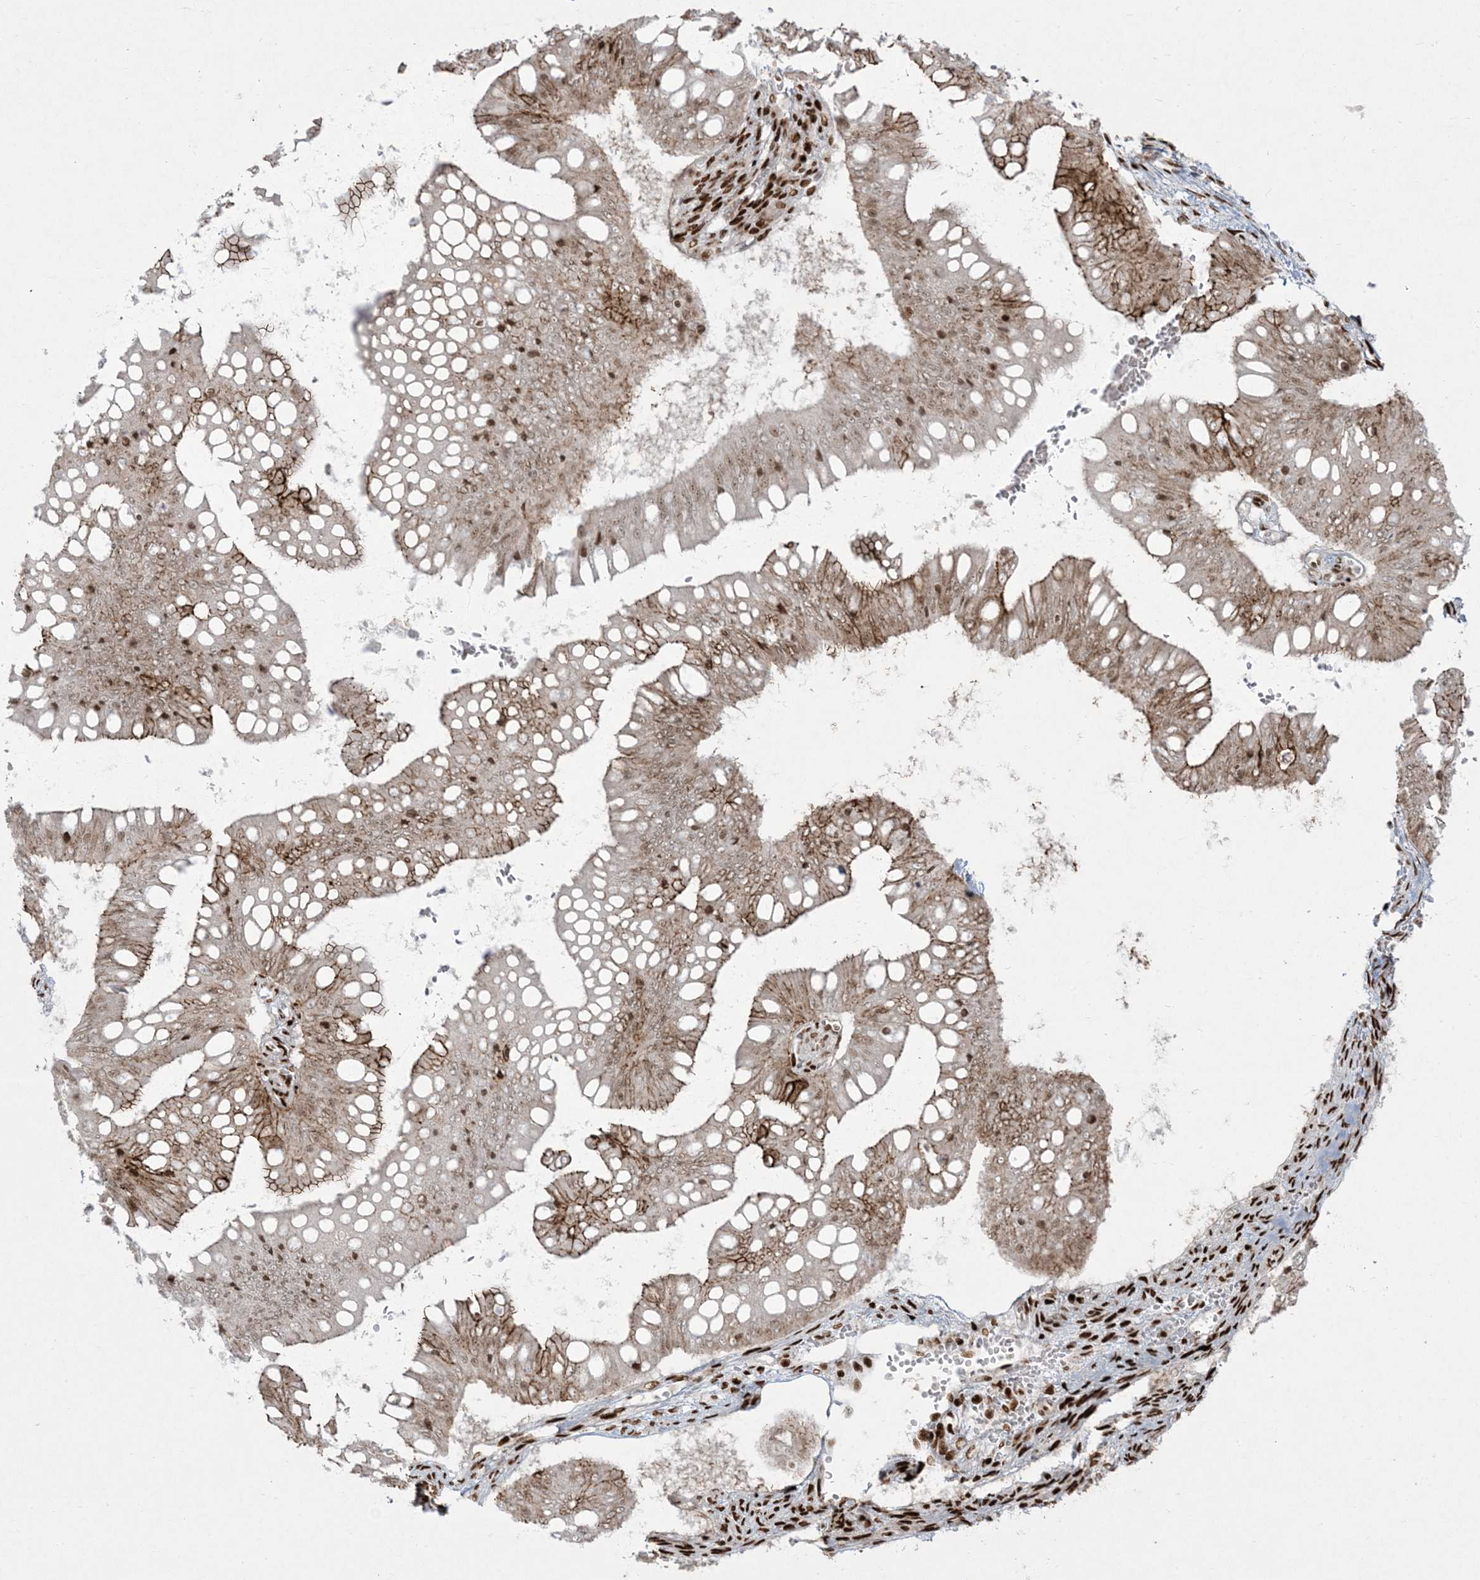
{"staining": {"intensity": "moderate", "quantity": "25%-75%", "location": "cytoplasmic/membranous,nuclear"}, "tissue": "ovarian cancer", "cell_type": "Tumor cells", "image_type": "cancer", "snomed": [{"axis": "morphology", "description": "Cystadenocarcinoma, mucinous, NOS"}, {"axis": "topography", "description": "Ovary"}], "caption": "This is a photomicrograph of immunohistochemistry (IHC) staining of mucinous cystadenocarcinoma (ovarian), which shows moderate positivity in the cytoplasmic/membranous and nuclear of tumor cells.", "gene": "RBM10", "patient": {"sex": "female", "age": 73}}